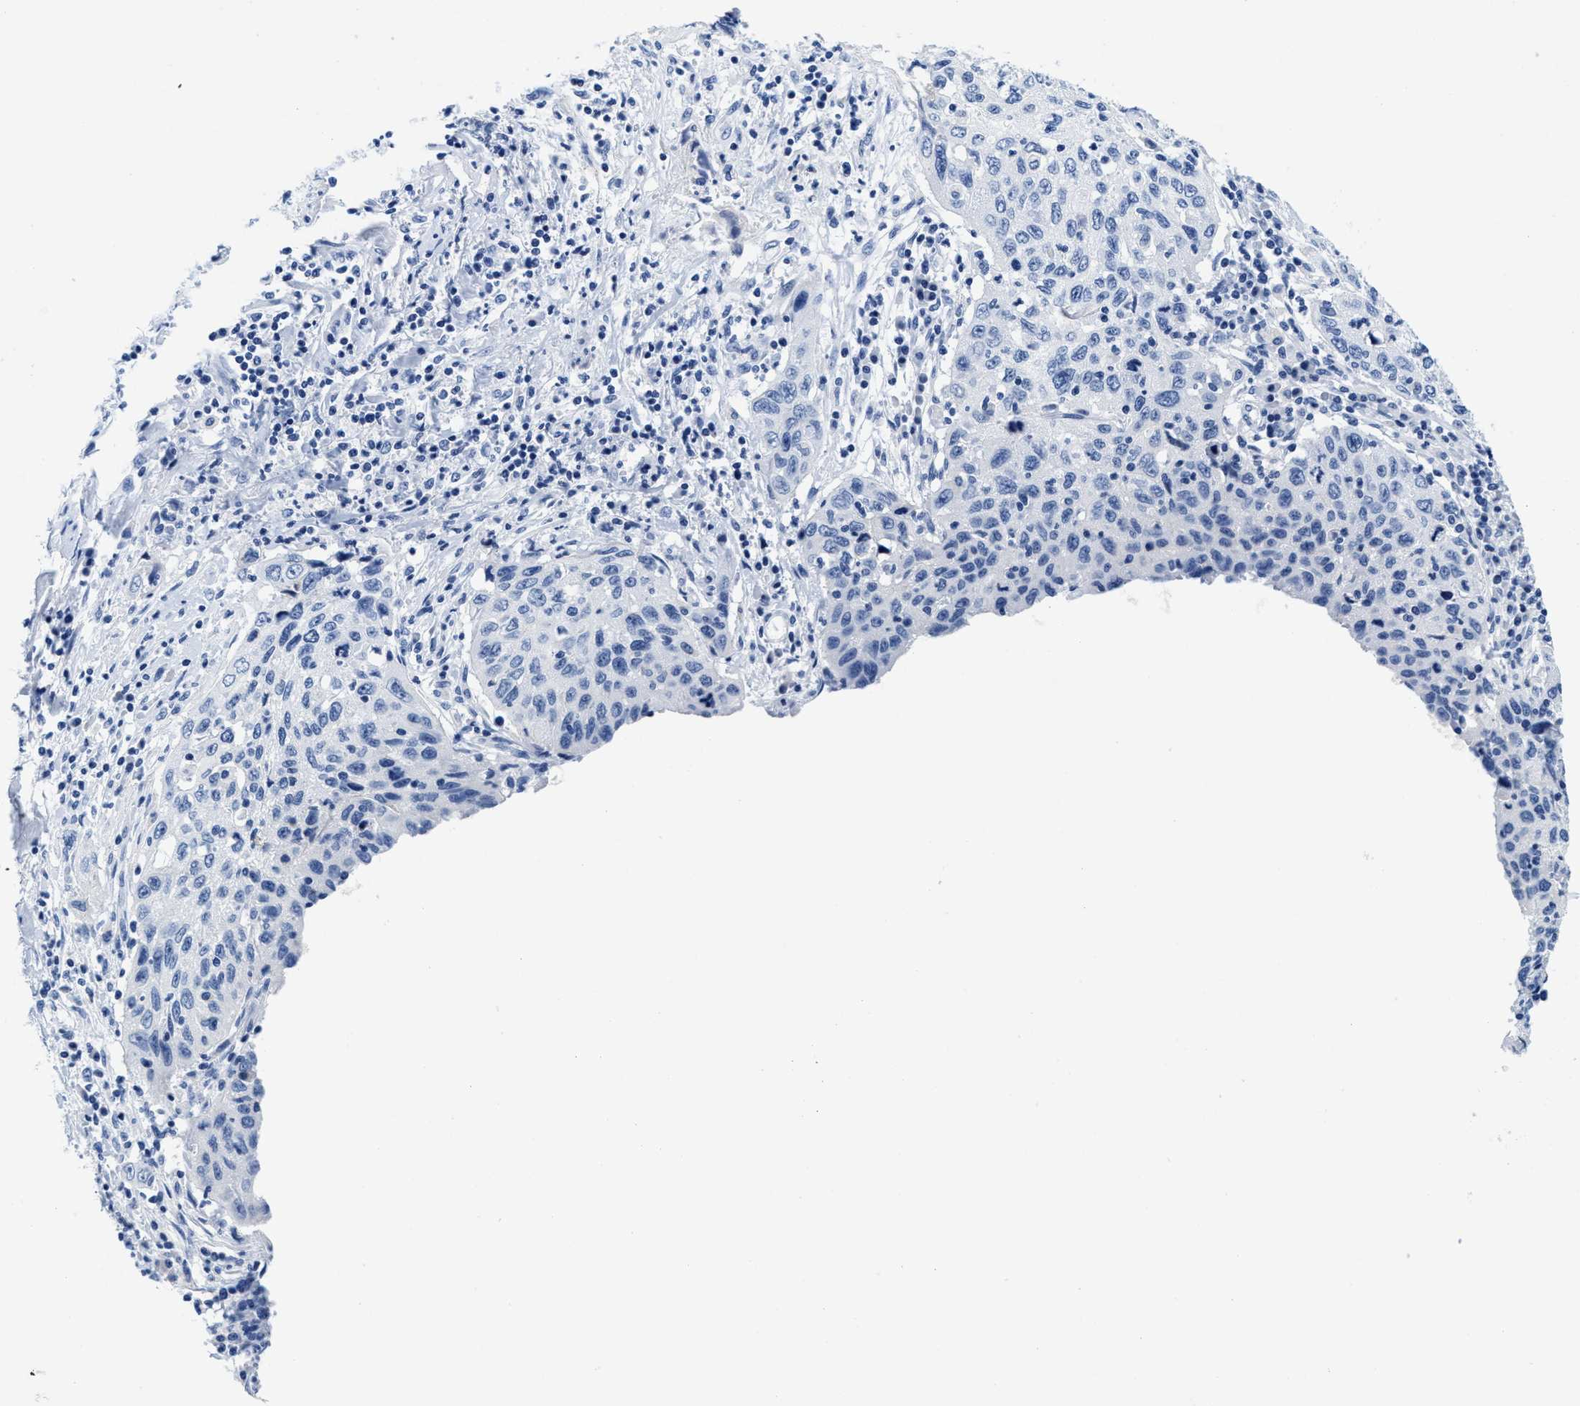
{"staining": {"intensity": "negative", "quantity": "none", "location": "none"}, "tissue": "cervical cancer", "cell_type": "Tumor cells", "image_type": "cancer", "snomed": [{"axis": "morphology", "description": "Squamous cell carcinoma, NOS"}, {"axis": "topography", "description": "Cervix"}], "caption": "Tumor cells are negative for protein expression in human cervical squamous cell carcinoma.", "gene": "TTC3", "patient": {"sex": "female", "age": 53}}